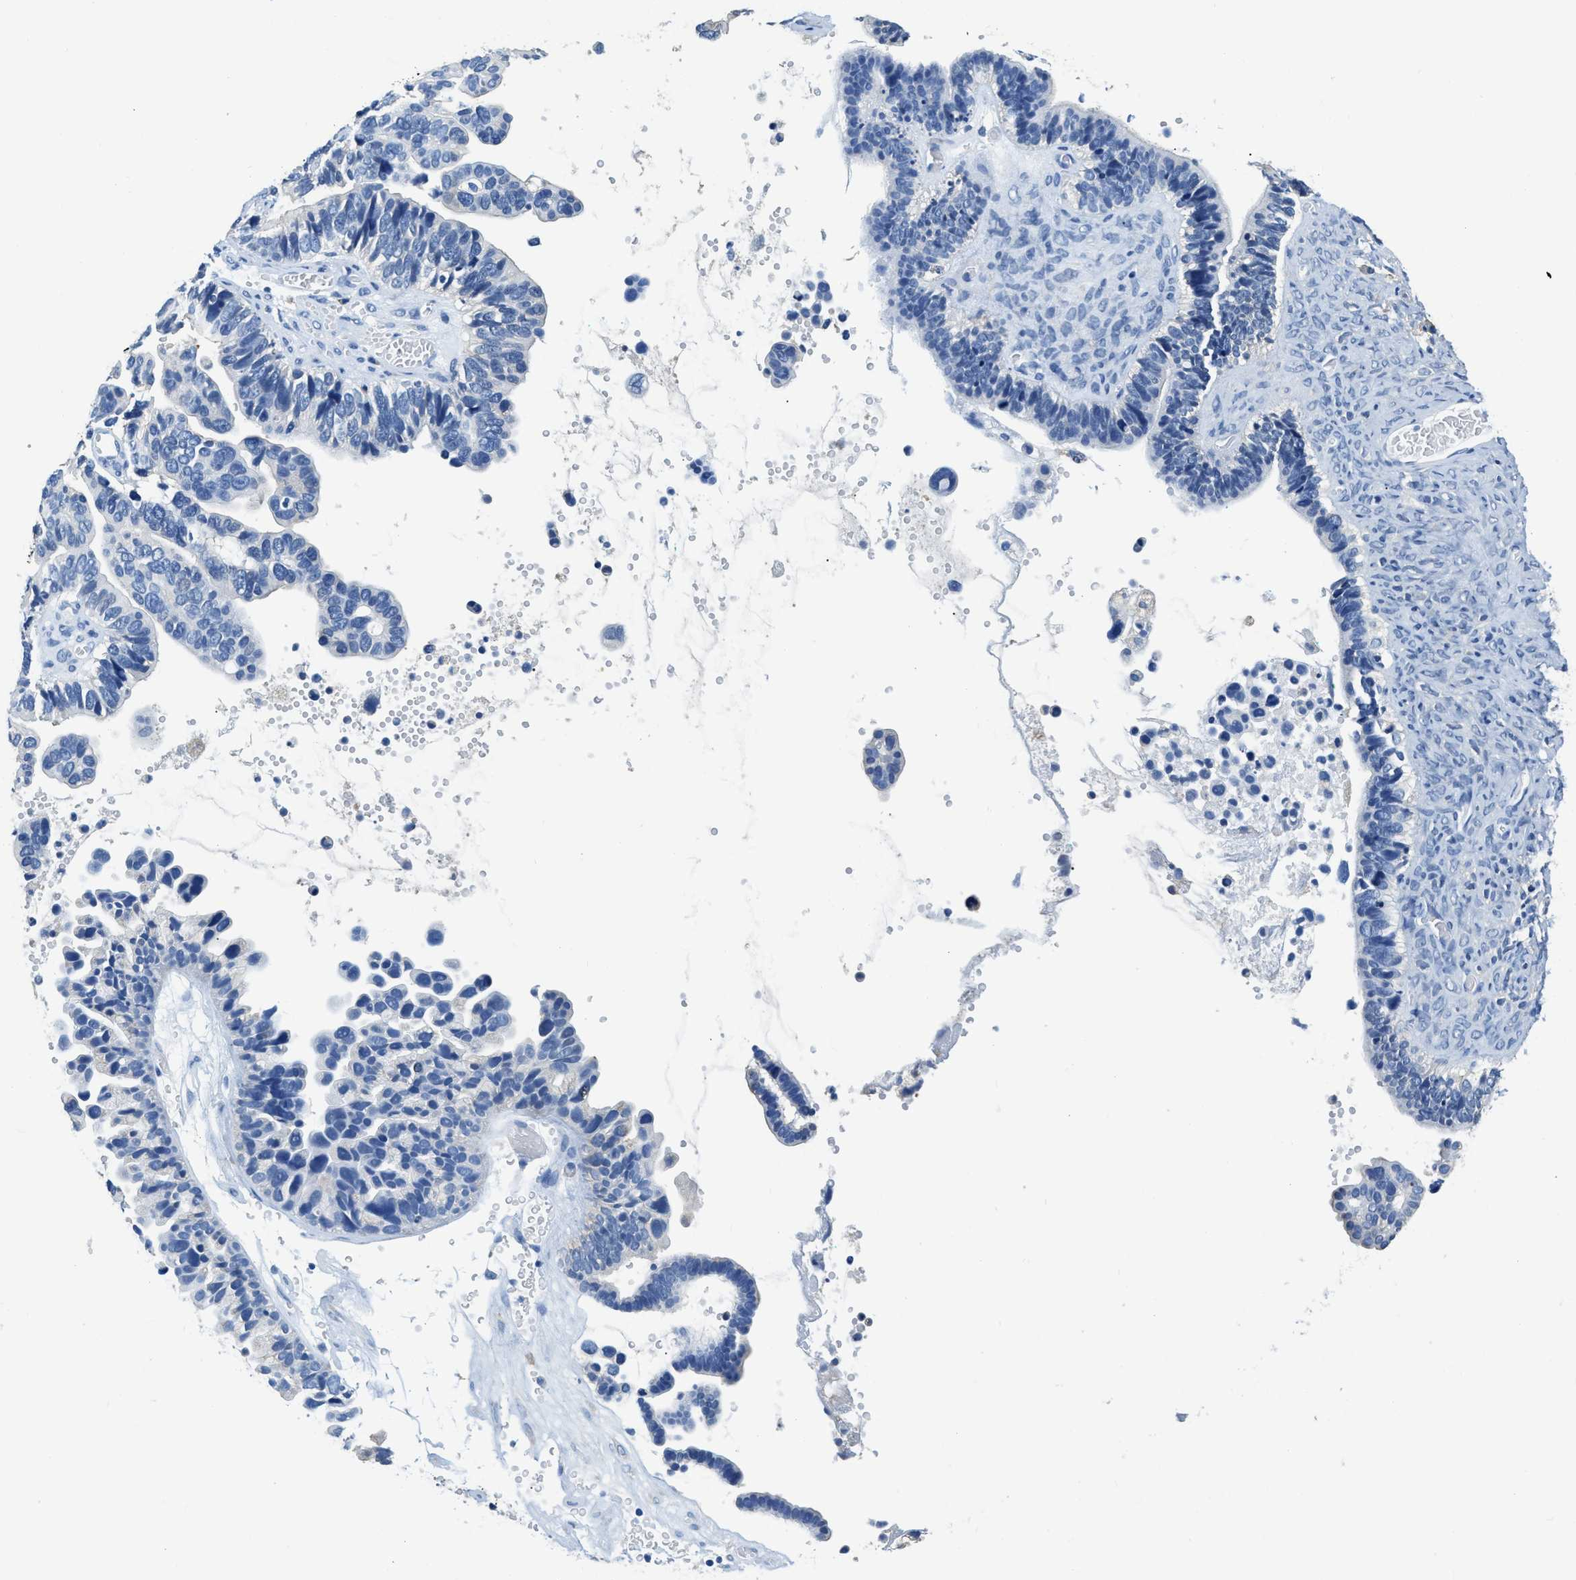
{"staining": {"intensity": "negative", "quantity": "none", "location": "none"}, "tissue": "ovarian cancer", "cell_type": "Tumor cells", "image_type": "cancer", "snomed": [{"axis": "morphology", "description": "Cystadenocarcinoma, serous, NOS"}, {"axis": "topography", "description": "Ovary"}], "caption": "Human ovarian serous cystadenocarcinoma stained for a protein using immunohistochemistry (IHC) demonstrates no staining in tumor cells.", "gene": "ZDHHC13", "patient": {"sex": "female", "age": 56}}